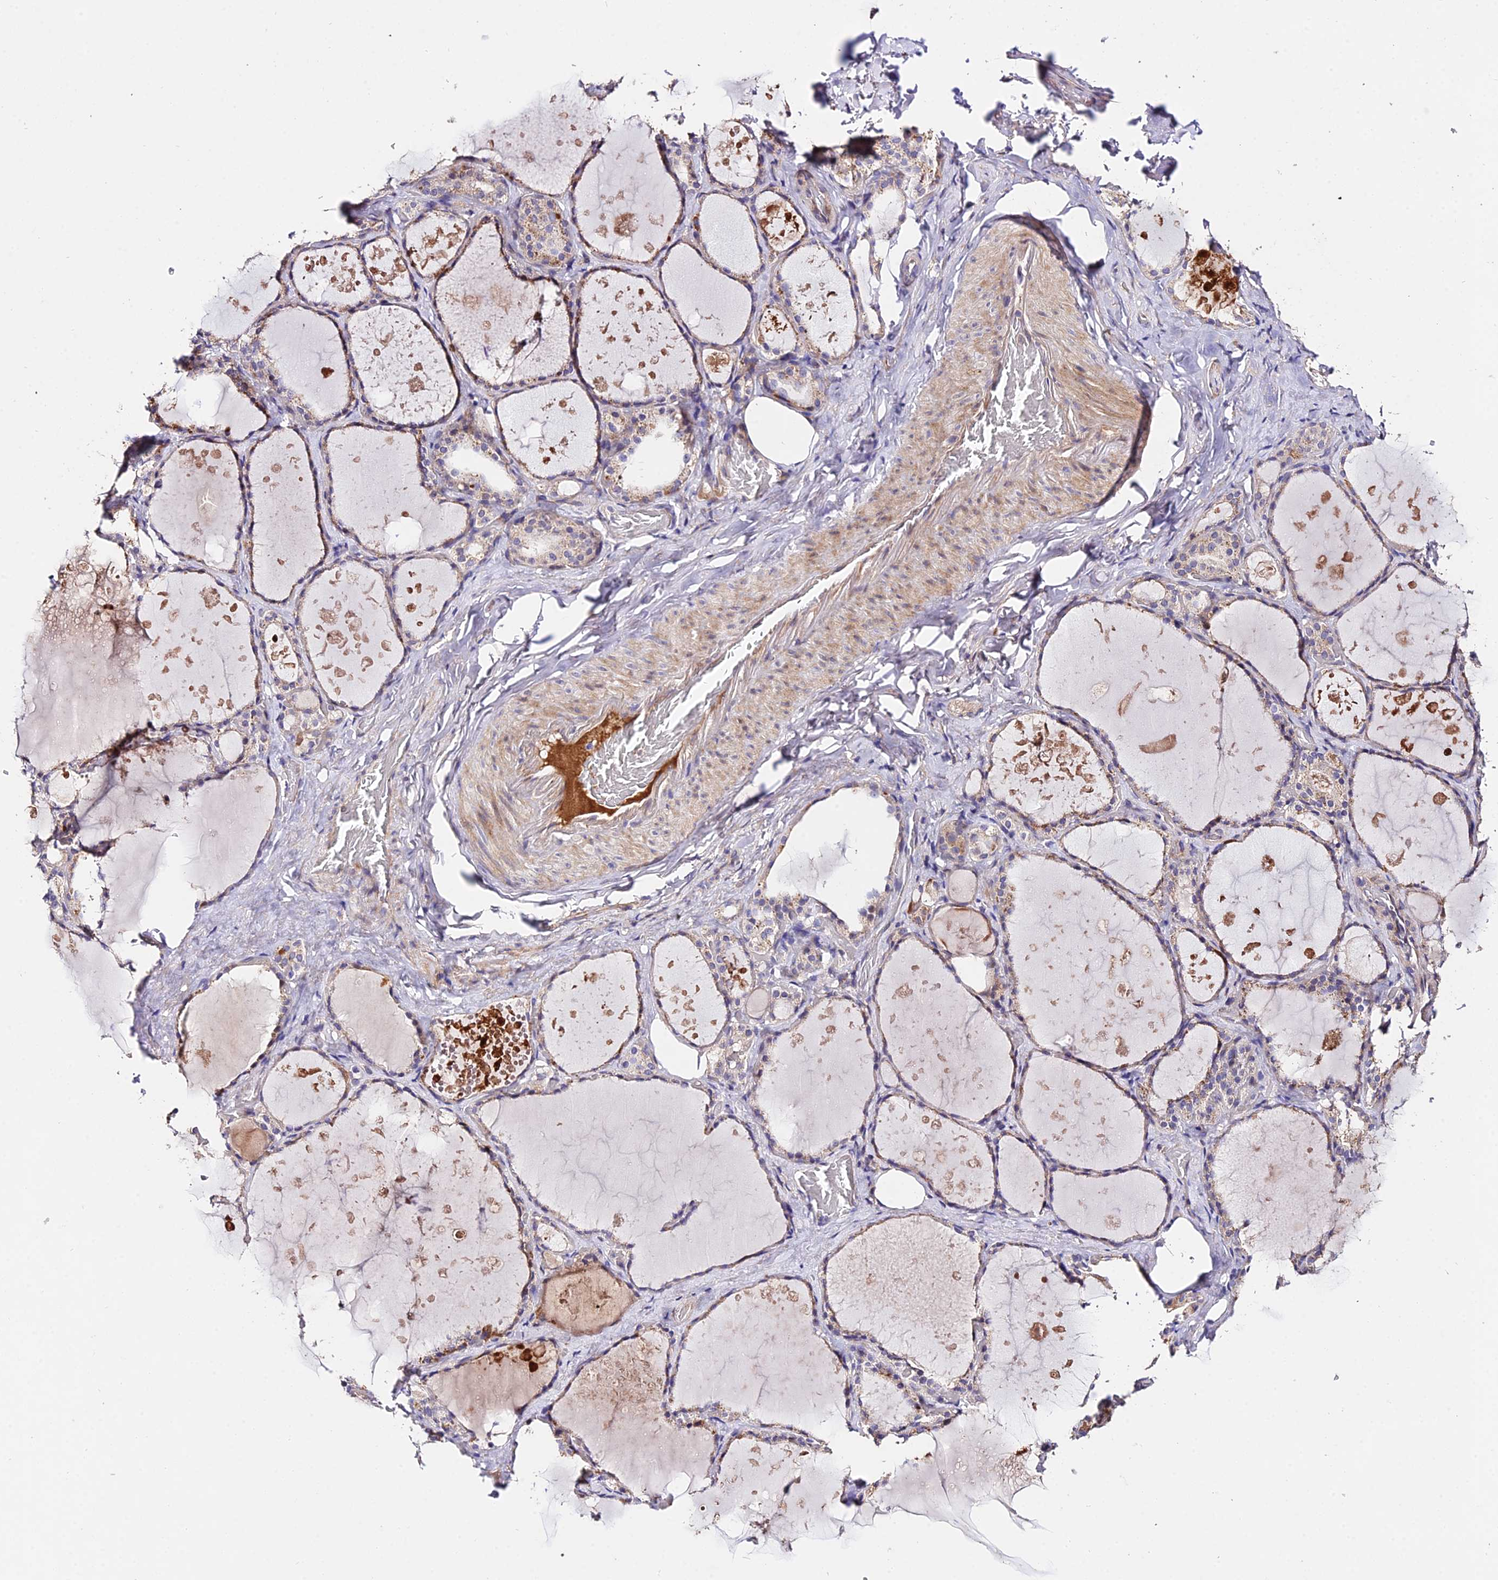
{"staining": {"intensity": "moderate", "quantity": "25%-75%", "location": "cytoplasmic/membranous"}, "tissue": "thyroid gland", "cell_type": "Glandular cells", "image_type": "normal", "snomed": [{"axis": "morphology", "description": "Normal tissue, NOS"}, {"axis": "topography", "description": "Thyroid gland"}], "caption": "This is a photomicrograph of immunohistochemistry staining of normal thyroid gland, which shows moderate positivity in the cytoplasmic/membranous of glandular cells.", "gene": "WDR5B", "patient": {"sex": "male", "age": 61}}